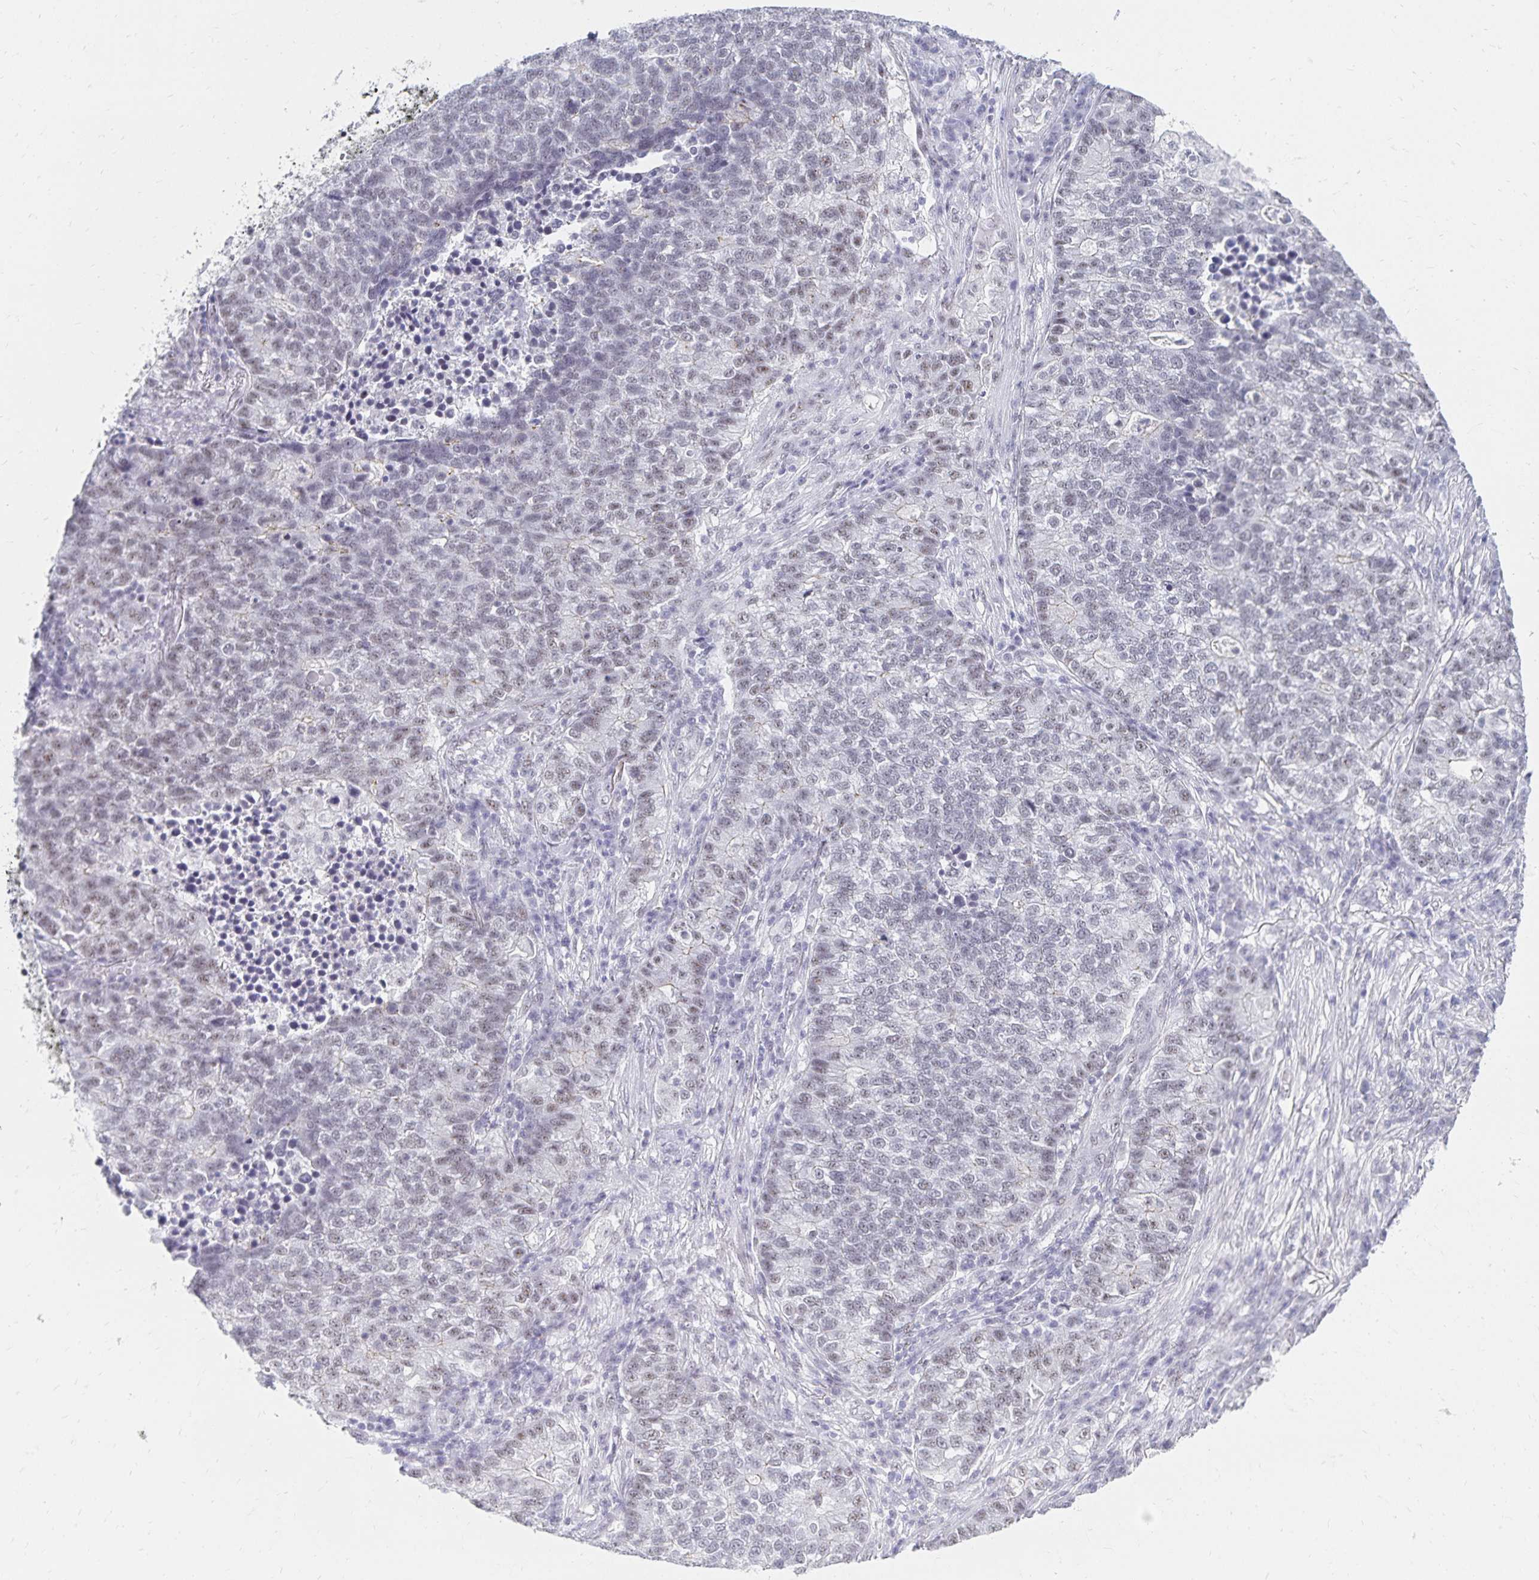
{"staining": {"intensity": "negative", "quantity": "none", "location": "none"}, "tissue": "lung cancer", "cell_type": "Tumor cells", "image_type": "cancer", "snomed": [{"axis": "morphology", "description": "Adenocarcinoma, NOS"}, {"axis": "topography", "description": "Lung"}], "caption": "An IHC photomicrograph of lung adenocarcinoma is shown. There is no staining in tumor cells of lung adenocarcinoma.", "gene": "C20orf85", "patient": {"sex": "male", "age": 57}}